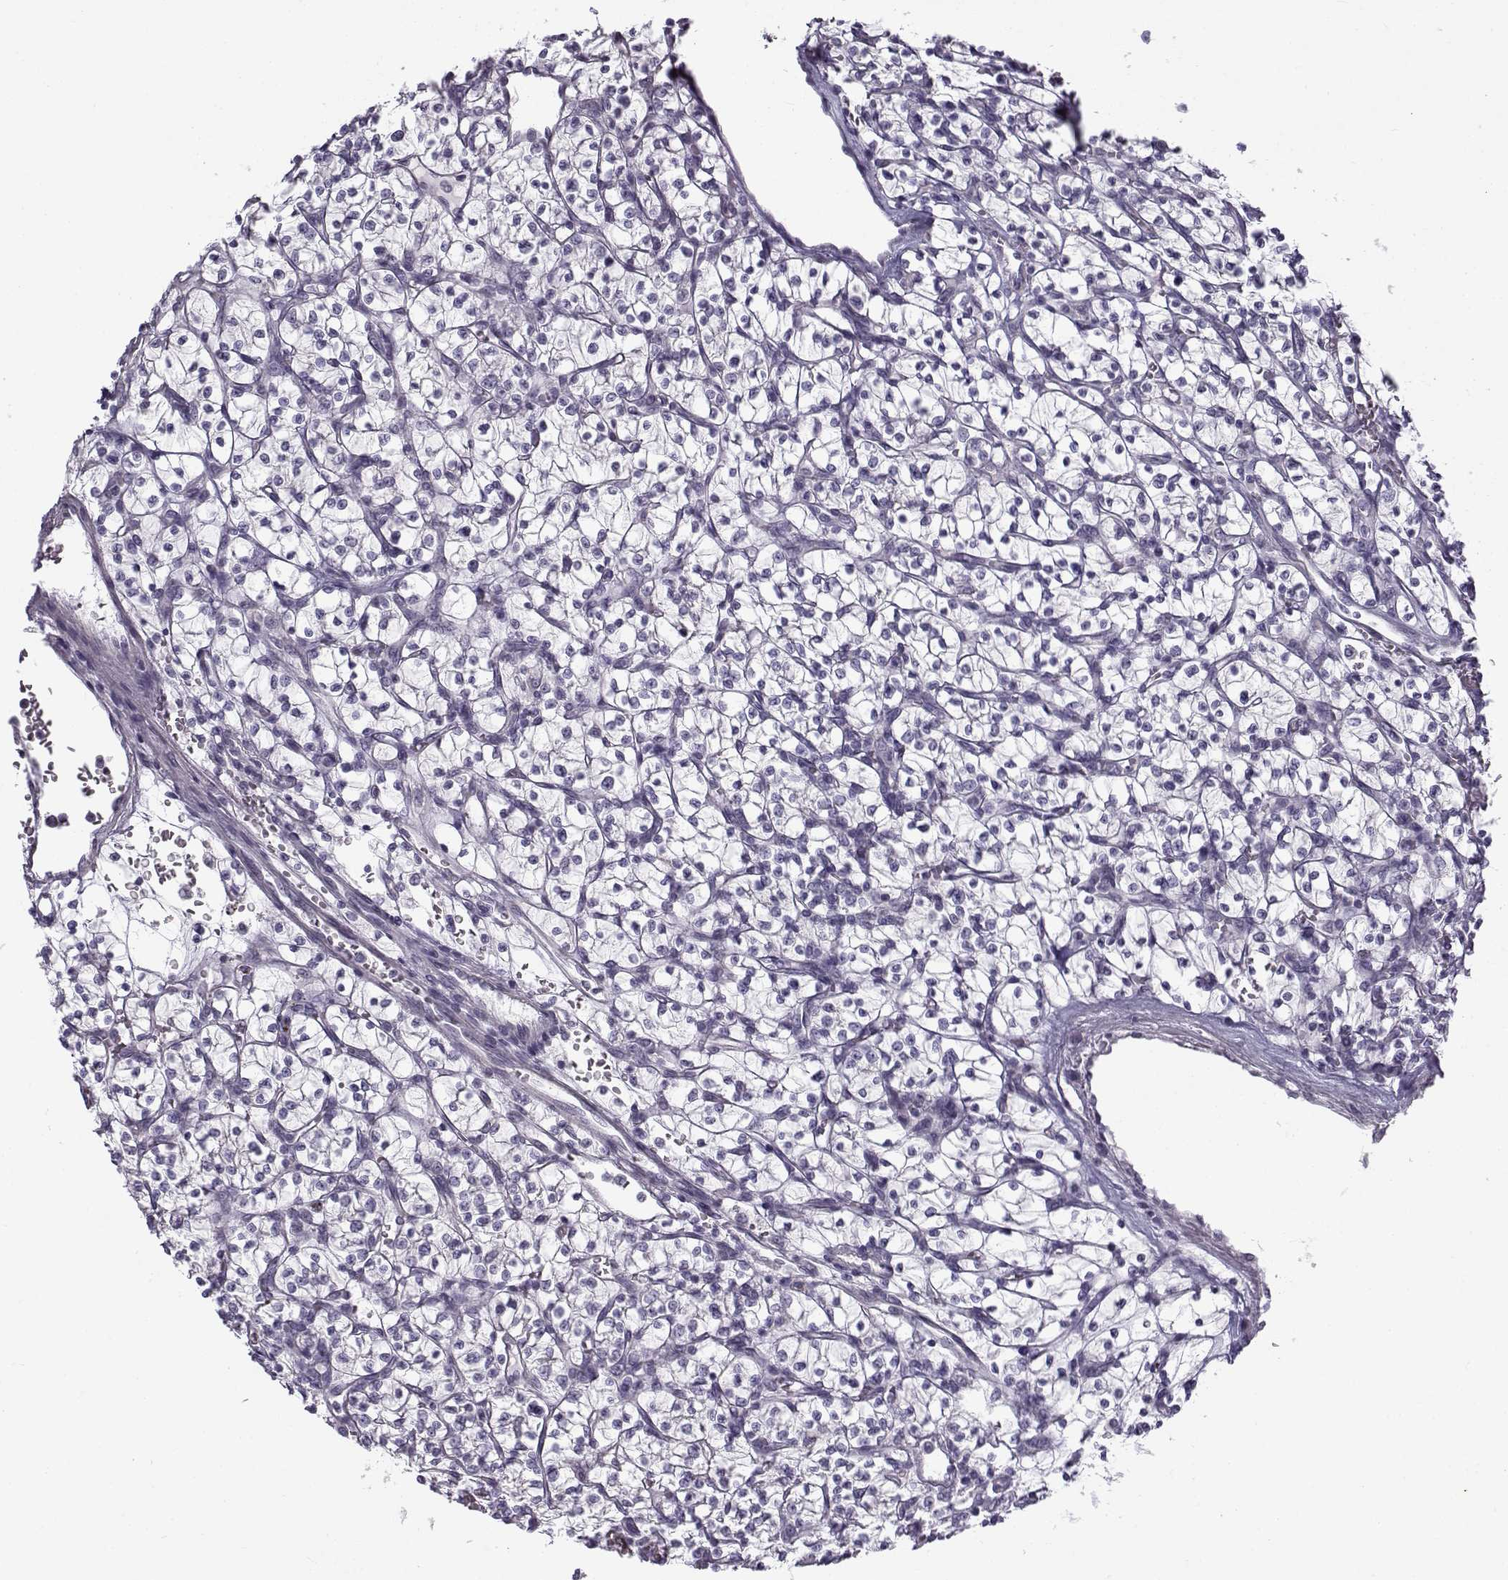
{"staining": {"intensity": "negative", "quantity": "none", "location": "none"}, "tissue": "renal cancer", "cell_type": "Tumor cells", "image_type": "cancer", "snomed": [{"axis": "morphology", "description": "Adenocarcinoma, NOS"}, {"axis": "topography", "description": "Kidney"}], "caption": "A photomicrograph of renal adenocarcinoma stained for a protein displays no brown staining in tumor cells.", "gene": "TEX55", "patient": {"sex": "female", "age": 64}}